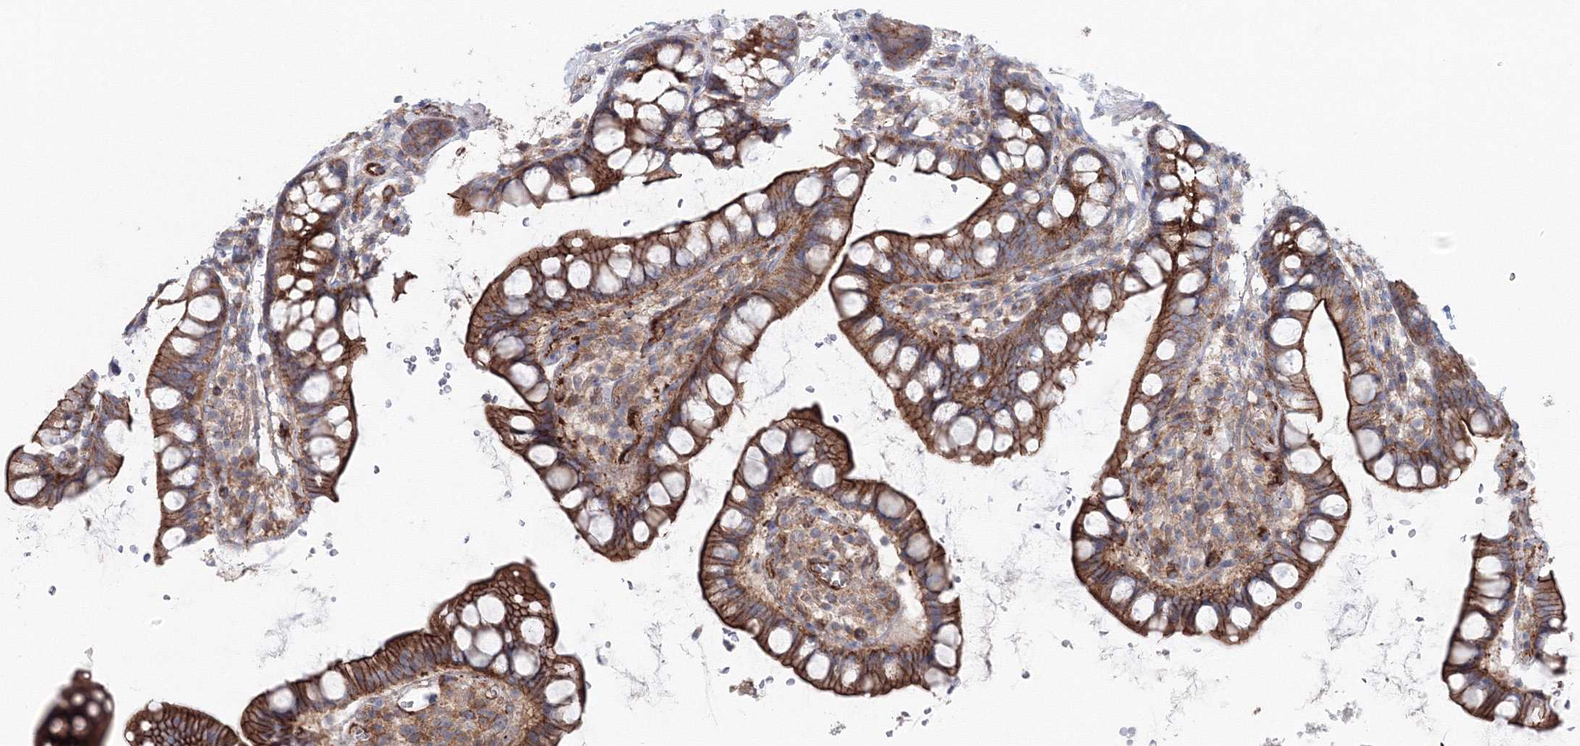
{"staining": {"intensity": "moderate", "quantity": ">75%", "location": "cytoplasmic/membranous"}, "tissue": "small intestine", "cell_type": "Glandular cells", "image_type": "normal", "snomed": [{"axis": "morphology", "description": "Normal tissue, NOS"}, {"axis": "topography", "description": "Smooth muscle"}, {"axis": "topography", "description": "Small intestine"}], "caption": "About >75% of glandular cells in benign human small intestine exhibit moderate cytoplasmic/membranous protein expression as visualized by brown immunohistochemical staining.", "gene": "GGA2", "patient": {"sex": "female", "age": 84}}